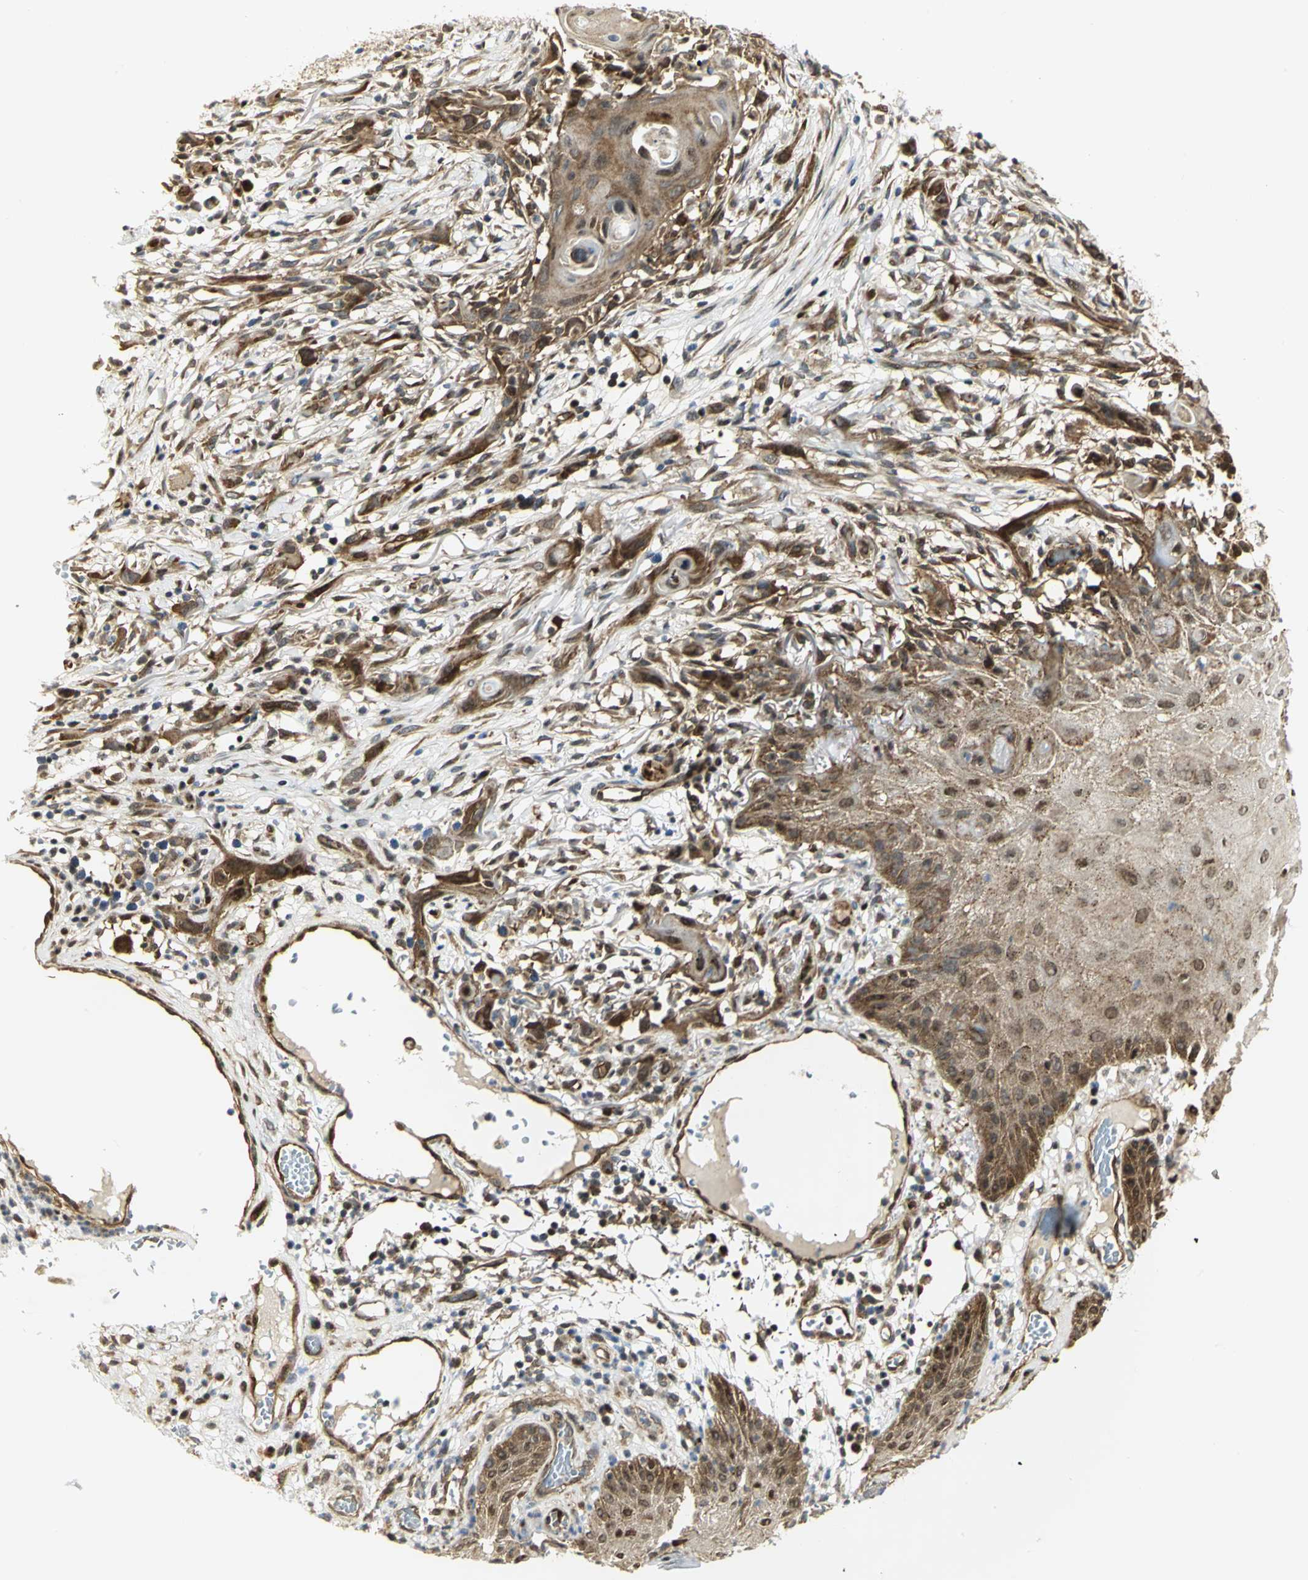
{"staining": {"intensity": "moderate", "quantity": ">75%", "location": "cytoplasmic/membranous,nuclear"}, "tissue": "skin cancer", "cell_type": "Tumor cells", "image_type": "cancer", "snomed": [{"axis": "morphology", "description": "Normal tissue, NOS"}, {"axis": "morphology", "description": "Squamous cell carcinoma, NOS"}, {"axis": "topography", "description": "Skin"}], "caption": "Squamous cell carcinoma (skin) stained with immunohistochemistry (IHC) displays moderate cytoplasmic/membranous and nuclear staining in approximately >75% of tumor cells.", "gene": "EEA1", "patient": {"sex": "female", "age": 59}}